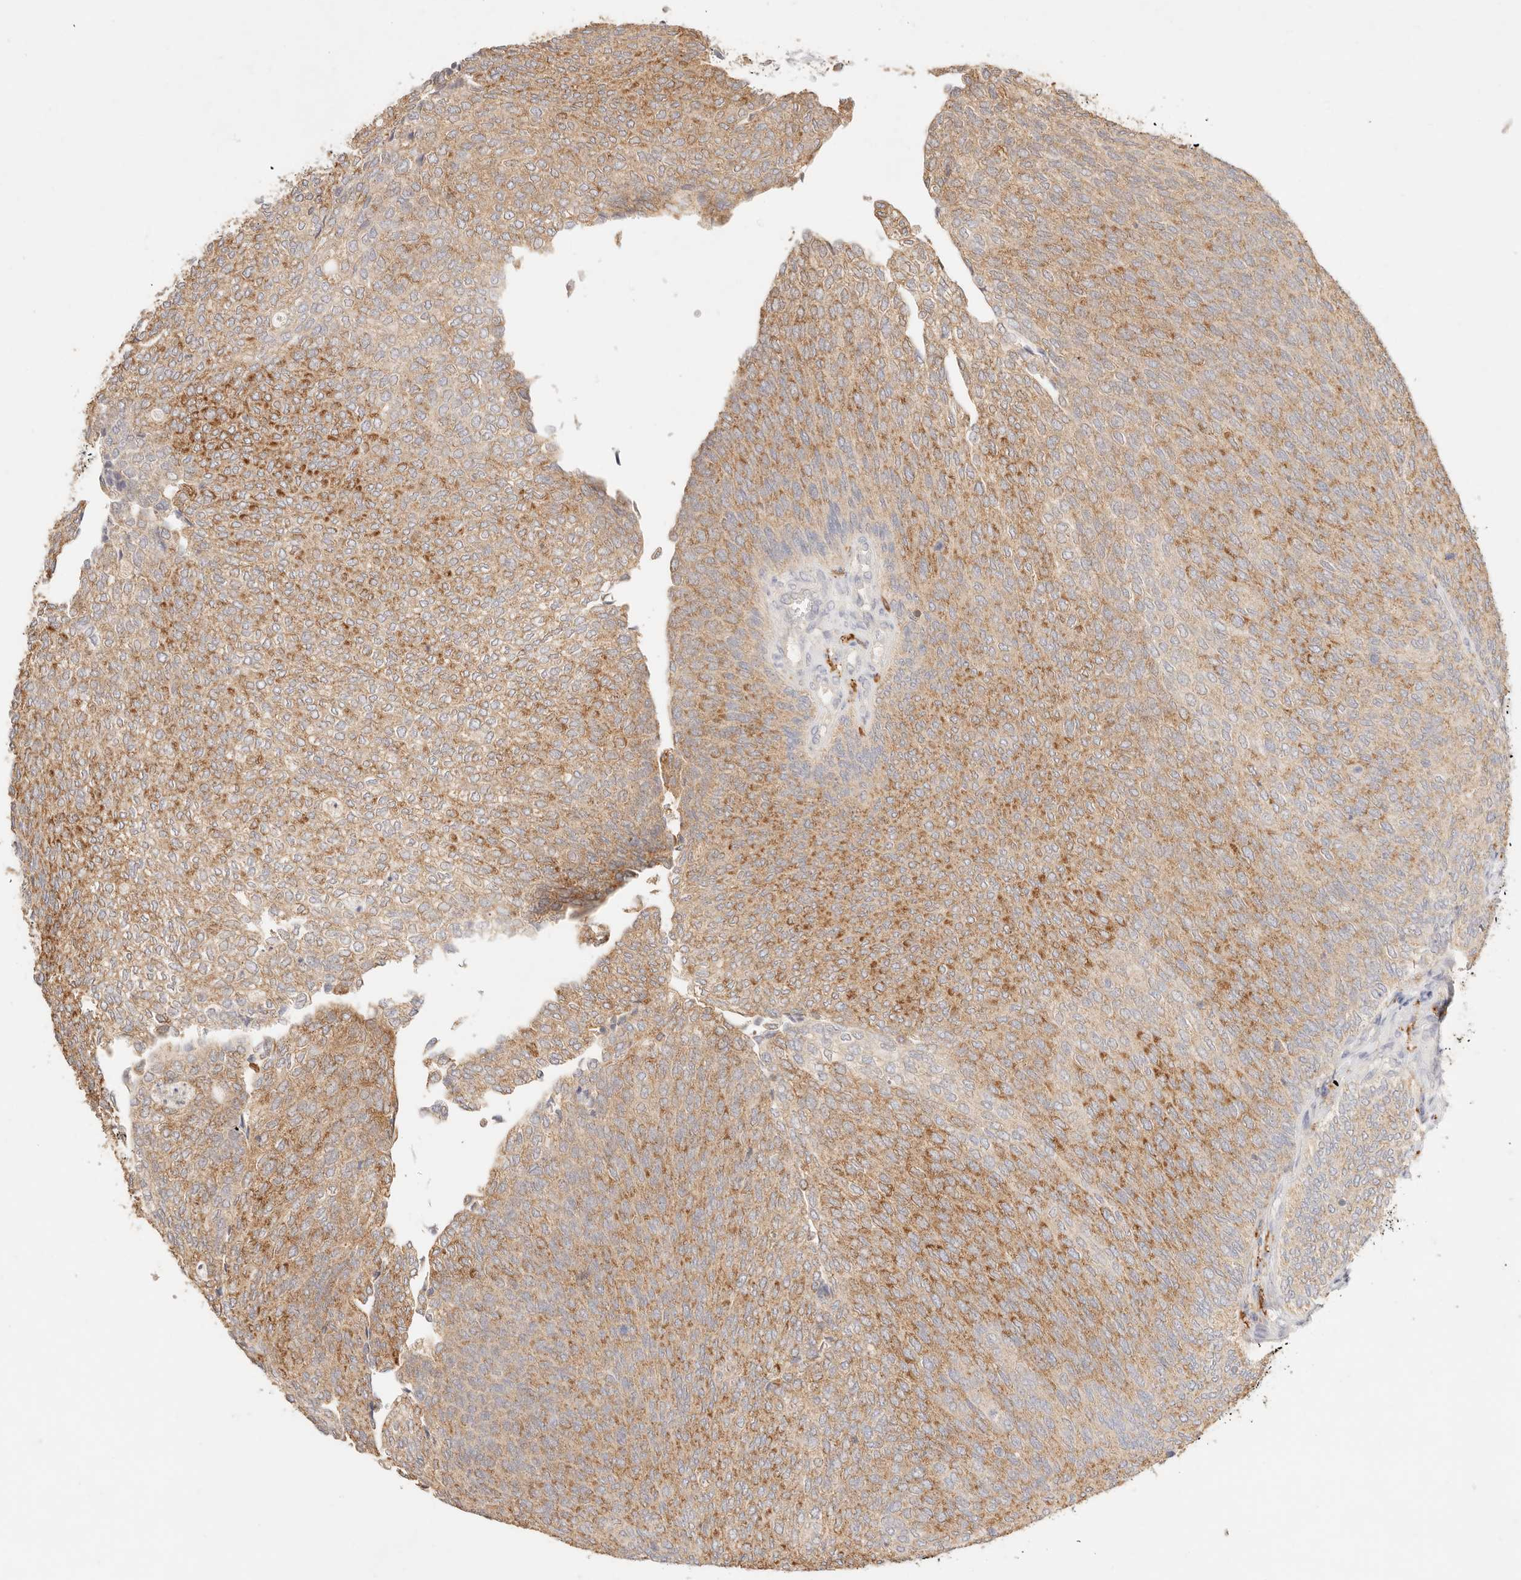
{"staining": {"intensity": "strong", "quantity": ">75%", "location": "cytoplasmic/membranous"}, "tissue": "urothelial cancer", "cell_type": "Tumor cells", "image_type": "cancer", "snomed": [{"axis": "morphology", "description": "Urothelial carcinoma, Low grade"}, {"axis": "topography", "description": "Urinary bladder"}], "caption": "Human urothelial cancer stained with a protein marker reveals strong staining in tumor cells.", "gene": "HK2", "patient": {"sex": "female", "age": 79}}